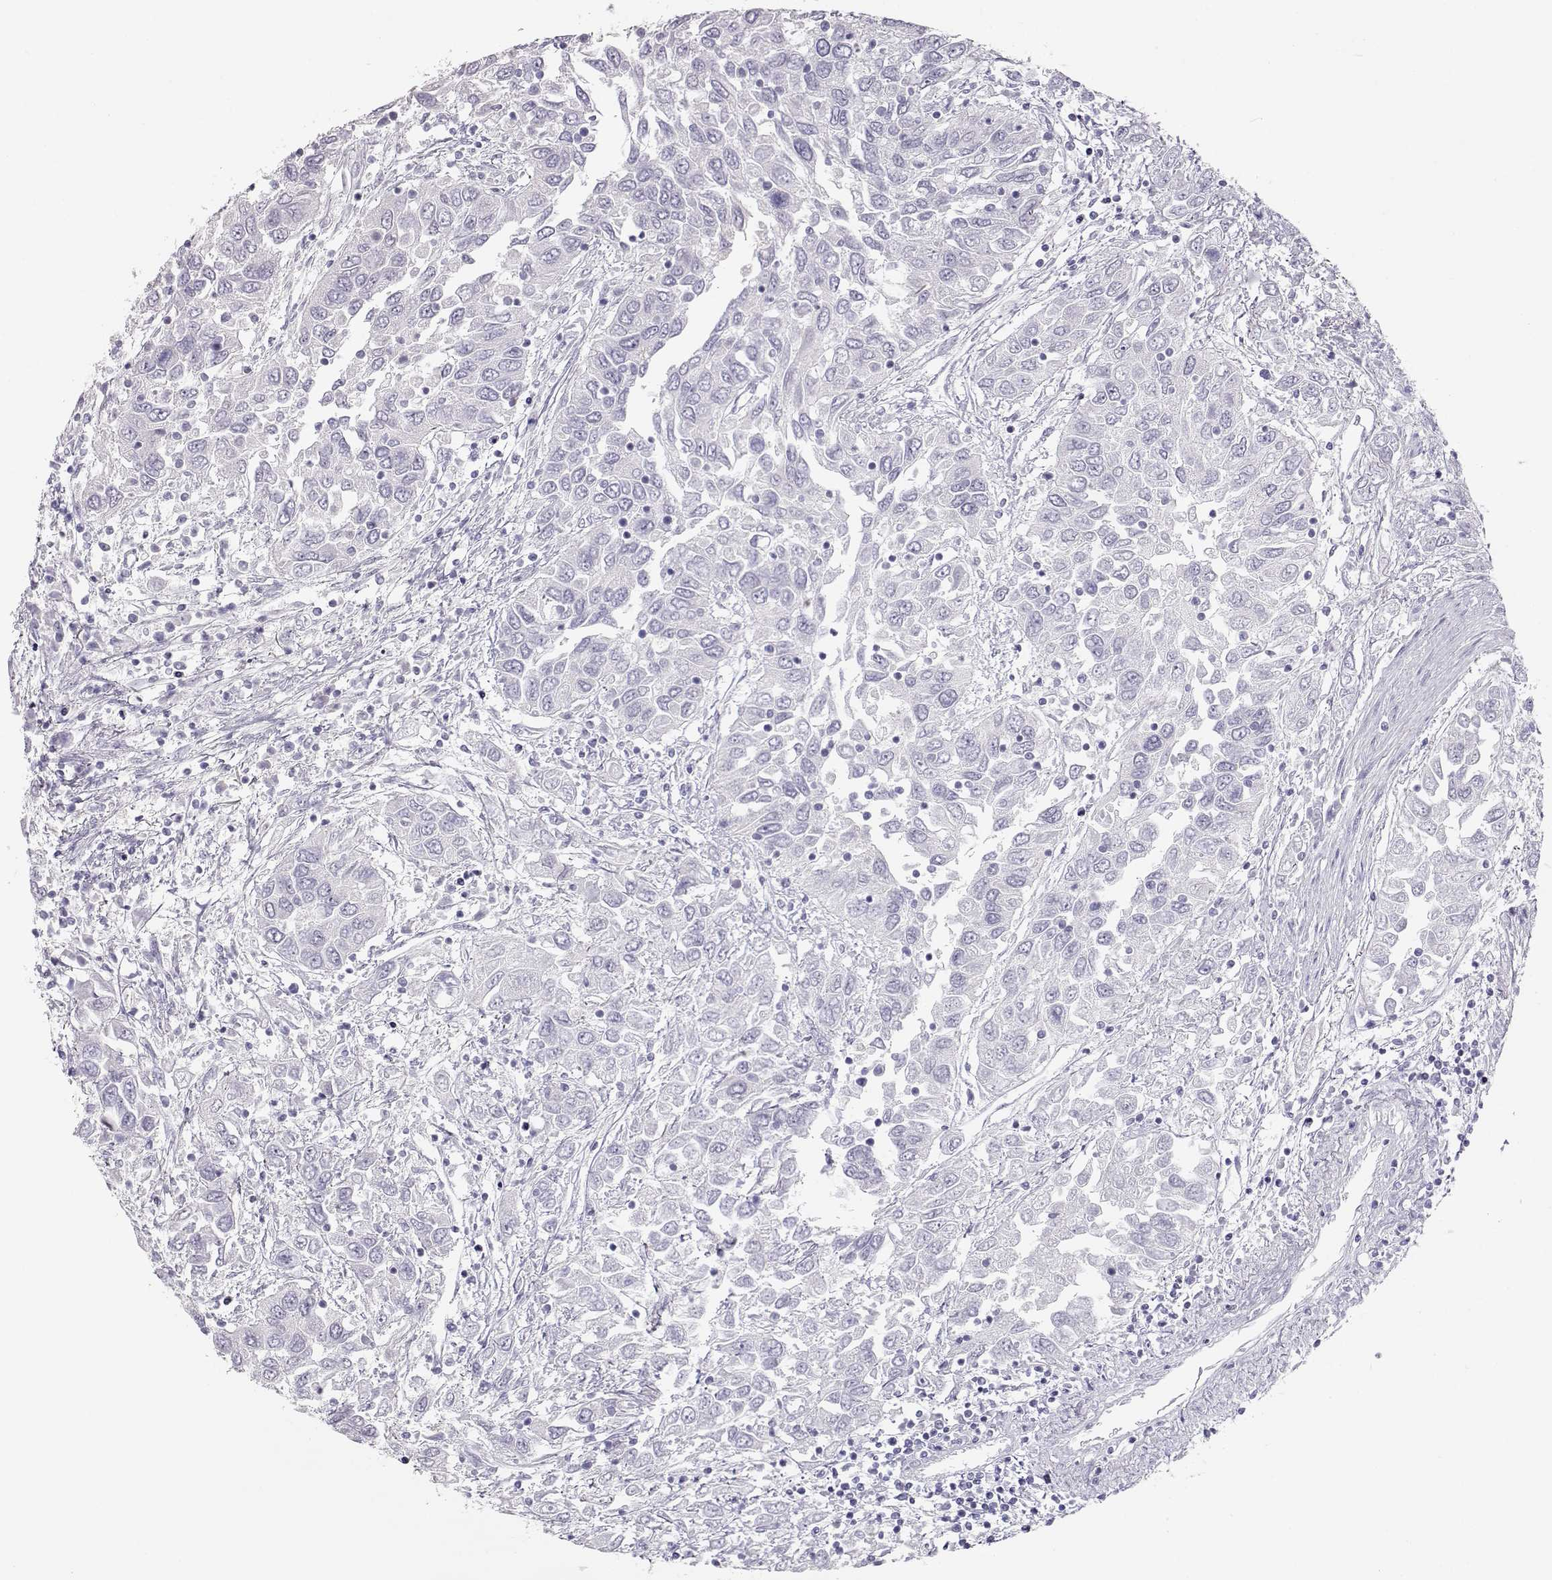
{"staining": {"intensity": "negative", "quantity": "none", "location": "none"}, "tissue": "urothelial cancer", "cell_type": "Tumor cells", "image_type": "cancer", "snomed": [{"axis": "morphology", "description": "Urothelial carcinoma, High grade"}, {"axis": "topography", "description": "Urinary bladder"}], "caption": "There is no significant positivity in tumor cells of urothelial cancer. The staining is performed using DAB (3,3'-diaminobenzidine) brown chromogen with nuclei counter-stained in using hematoxylin.", "gene": "LEPR", "patient": {"sex": "male", "age": 76}}